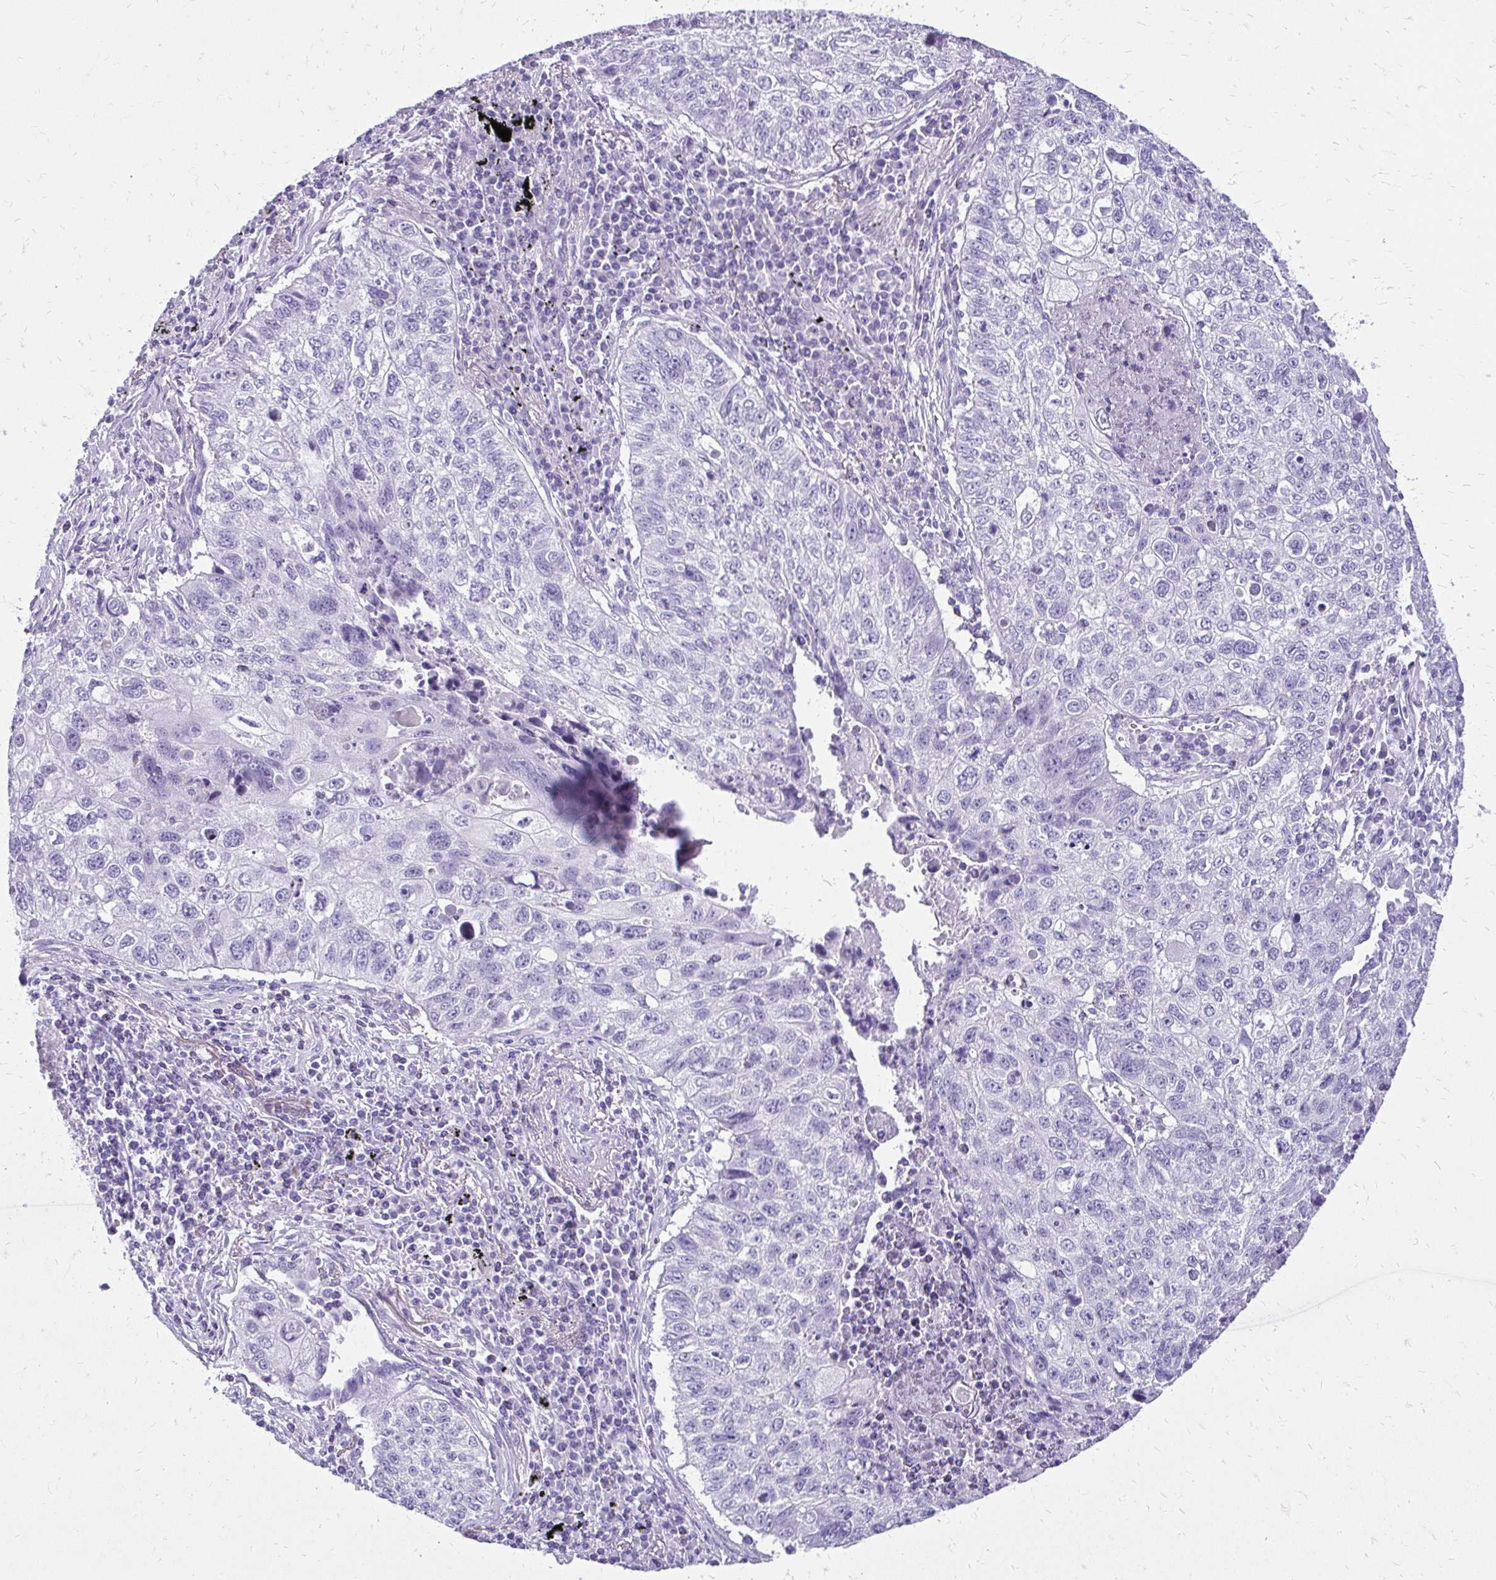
{"staining": {"intensity": "negative", "quantity": "none", "location": "none"}, "tissue": "lung cancer", "cell_type": "Tumor cells", "image_type": "cancer", "snomed": [{"axis": "morphology", "description": "Normal morphology"}, {"axis": "morphology", "description": "Aneuploidy"}, {"axis": "morphology", "description": "Squamous cell carcinoma, NOS"}, {"axis": "topography", "description": "Lymph node"}, {"axis": "topography", "description": "Lung"}], "caption": "Squamous cell carcinoma (lung) was stained to show a protein in brown. There is no significant expression in tumor cells. The staining is performed using DAB brown chromogen with nuclei counter-stained in using hematoxylin.", "gene": "SLC32A1", "patient": {"sex": "female", "age": 76}}